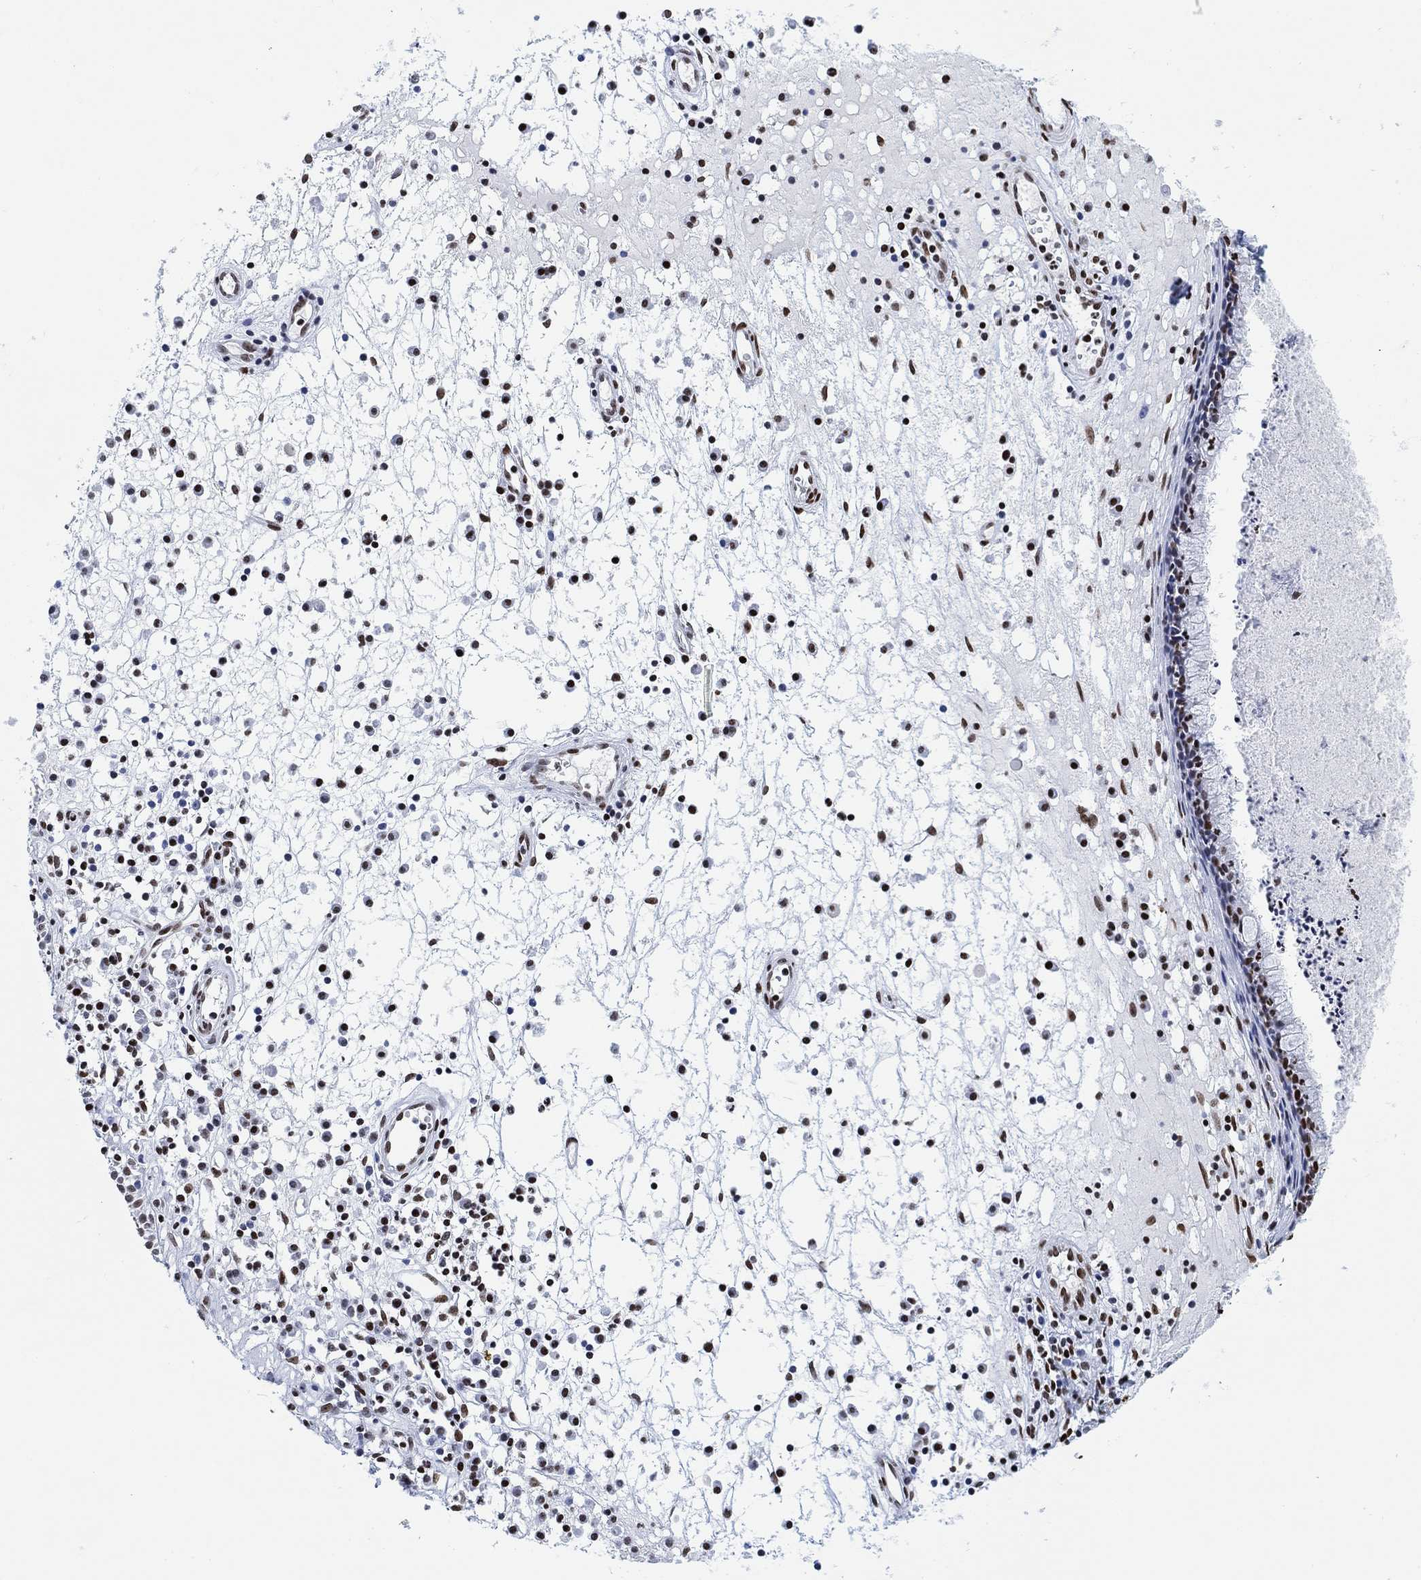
{"staining": {"intensity": "moderate", "quantity": "<25%", "location": "nuclear"}, "tissue": "nasopharynx", "cell_type": "Respiratory epithelial cells", "image_type": "normal", "snomed": [{"axis": "morphology", "description": "Normal tissue, NOS"}, {"axis": "topography", "description": "Nasopharynx"}], "caption": "The histopathology image shows a brown stain indicating the presence of a protein in the nuclear of respiratory epithelial cells in nasopharynx. The staining is performed using DAB brown chromogen to label protein expression. The nuclei are counter-stained blue using hematoxylin.", "gene": "H1", "patient": {"sex": "female", "age": 77}}